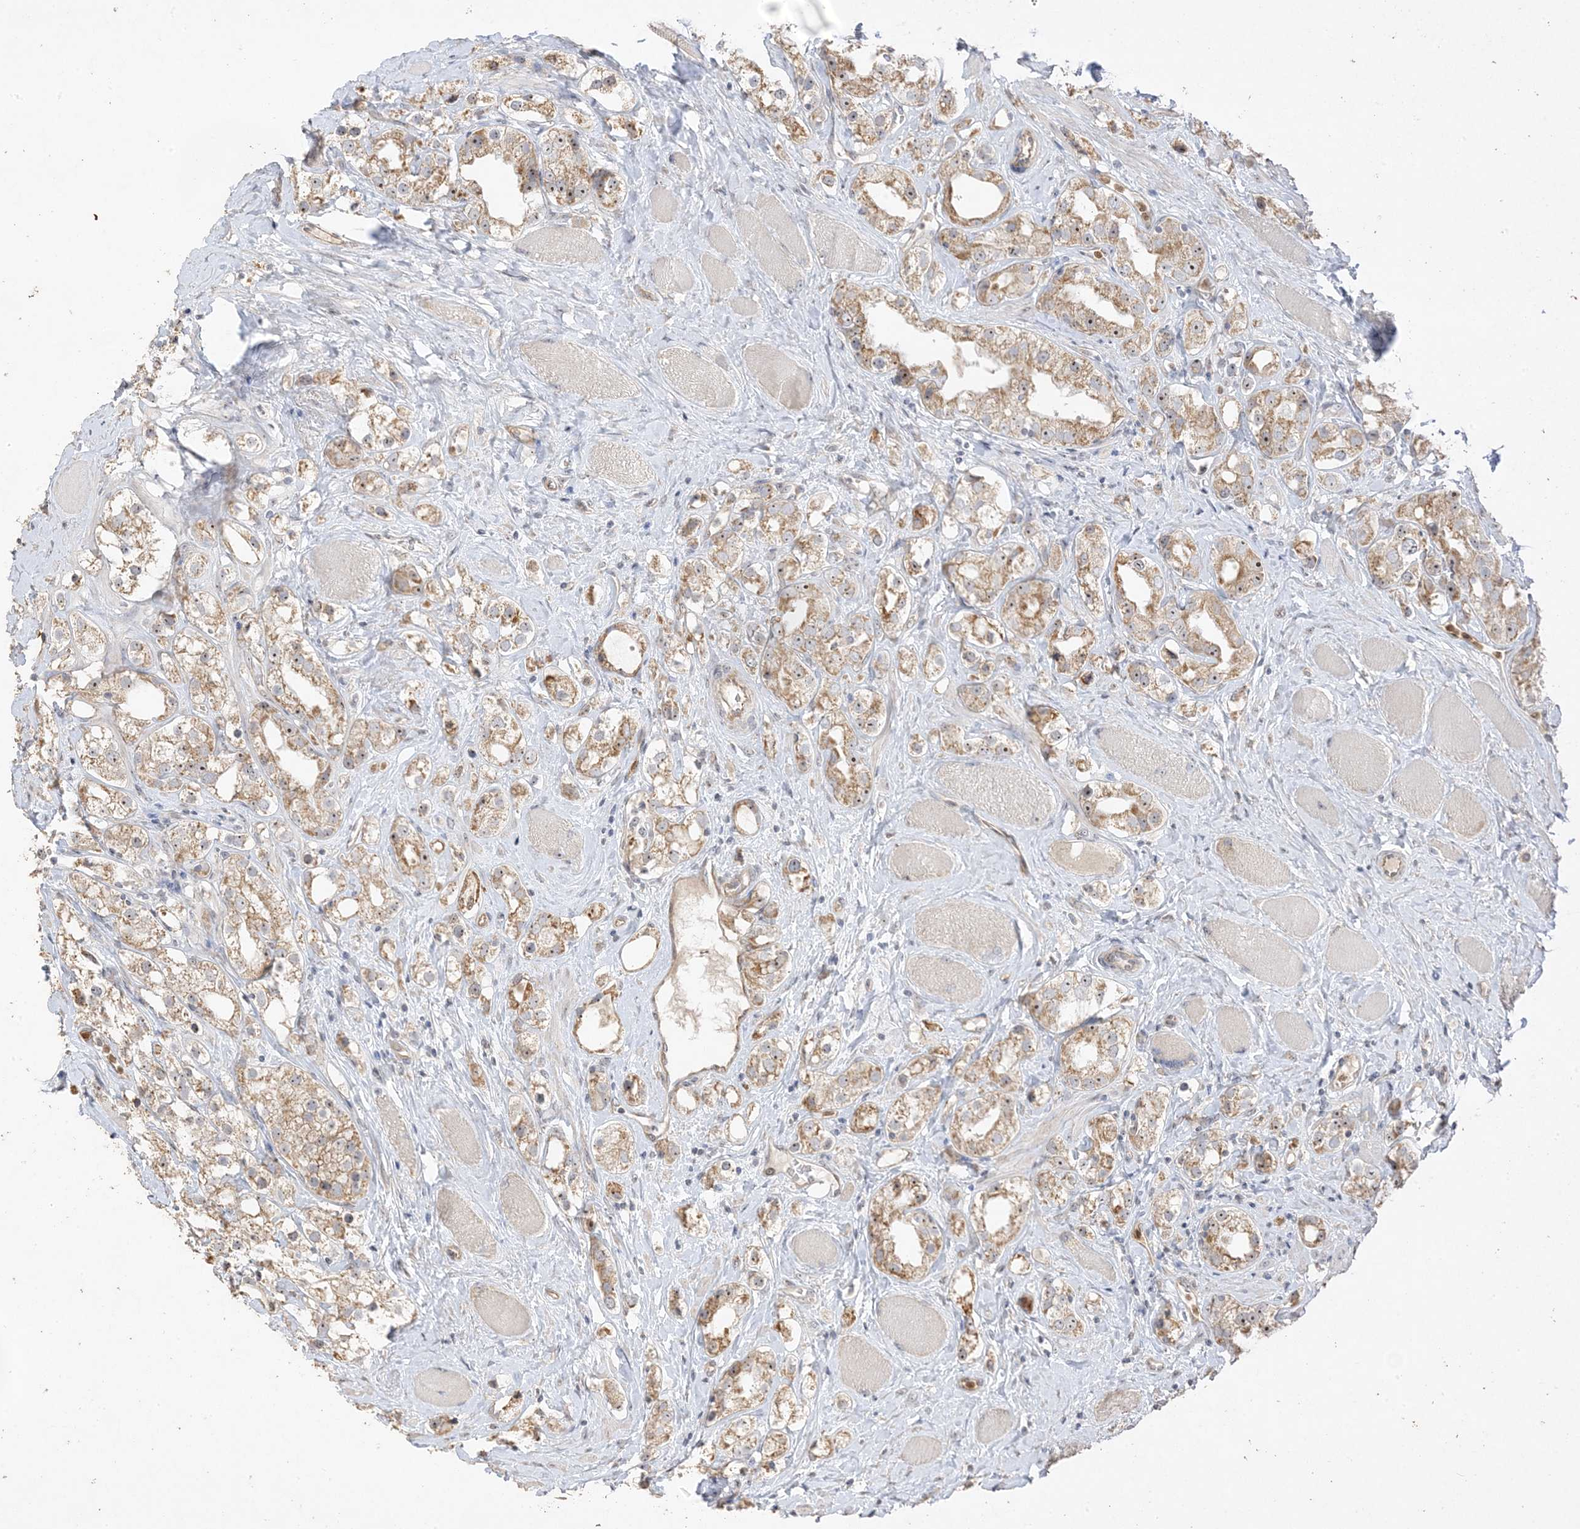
{"staining": {"intensity": "moderate", "quantity": ">75%", "location": "cytoplasmic/membranous,nuclear"}, "tissue": "prostate cancer", "cell_type": "Tumor cells", "image_type": "cancer", "snomed": [{"axis": "morphology", "description": "Adenocarcinoma, NOS"}, {"axis": "topography", "description": "Prostate"}], "caption": "Prostate adenocarcinoma tissue reveals moderate cytoplasmic/membranous and nuclear staining in about >75% of tumor cells The staining was performed using DAB to visualize the protein expression in brown, while the nuclei were stained in blue with hematoxylin (Magnification: 20x).", "gene": "DDX18", "patient": {"sex": "male", "age": 79}}